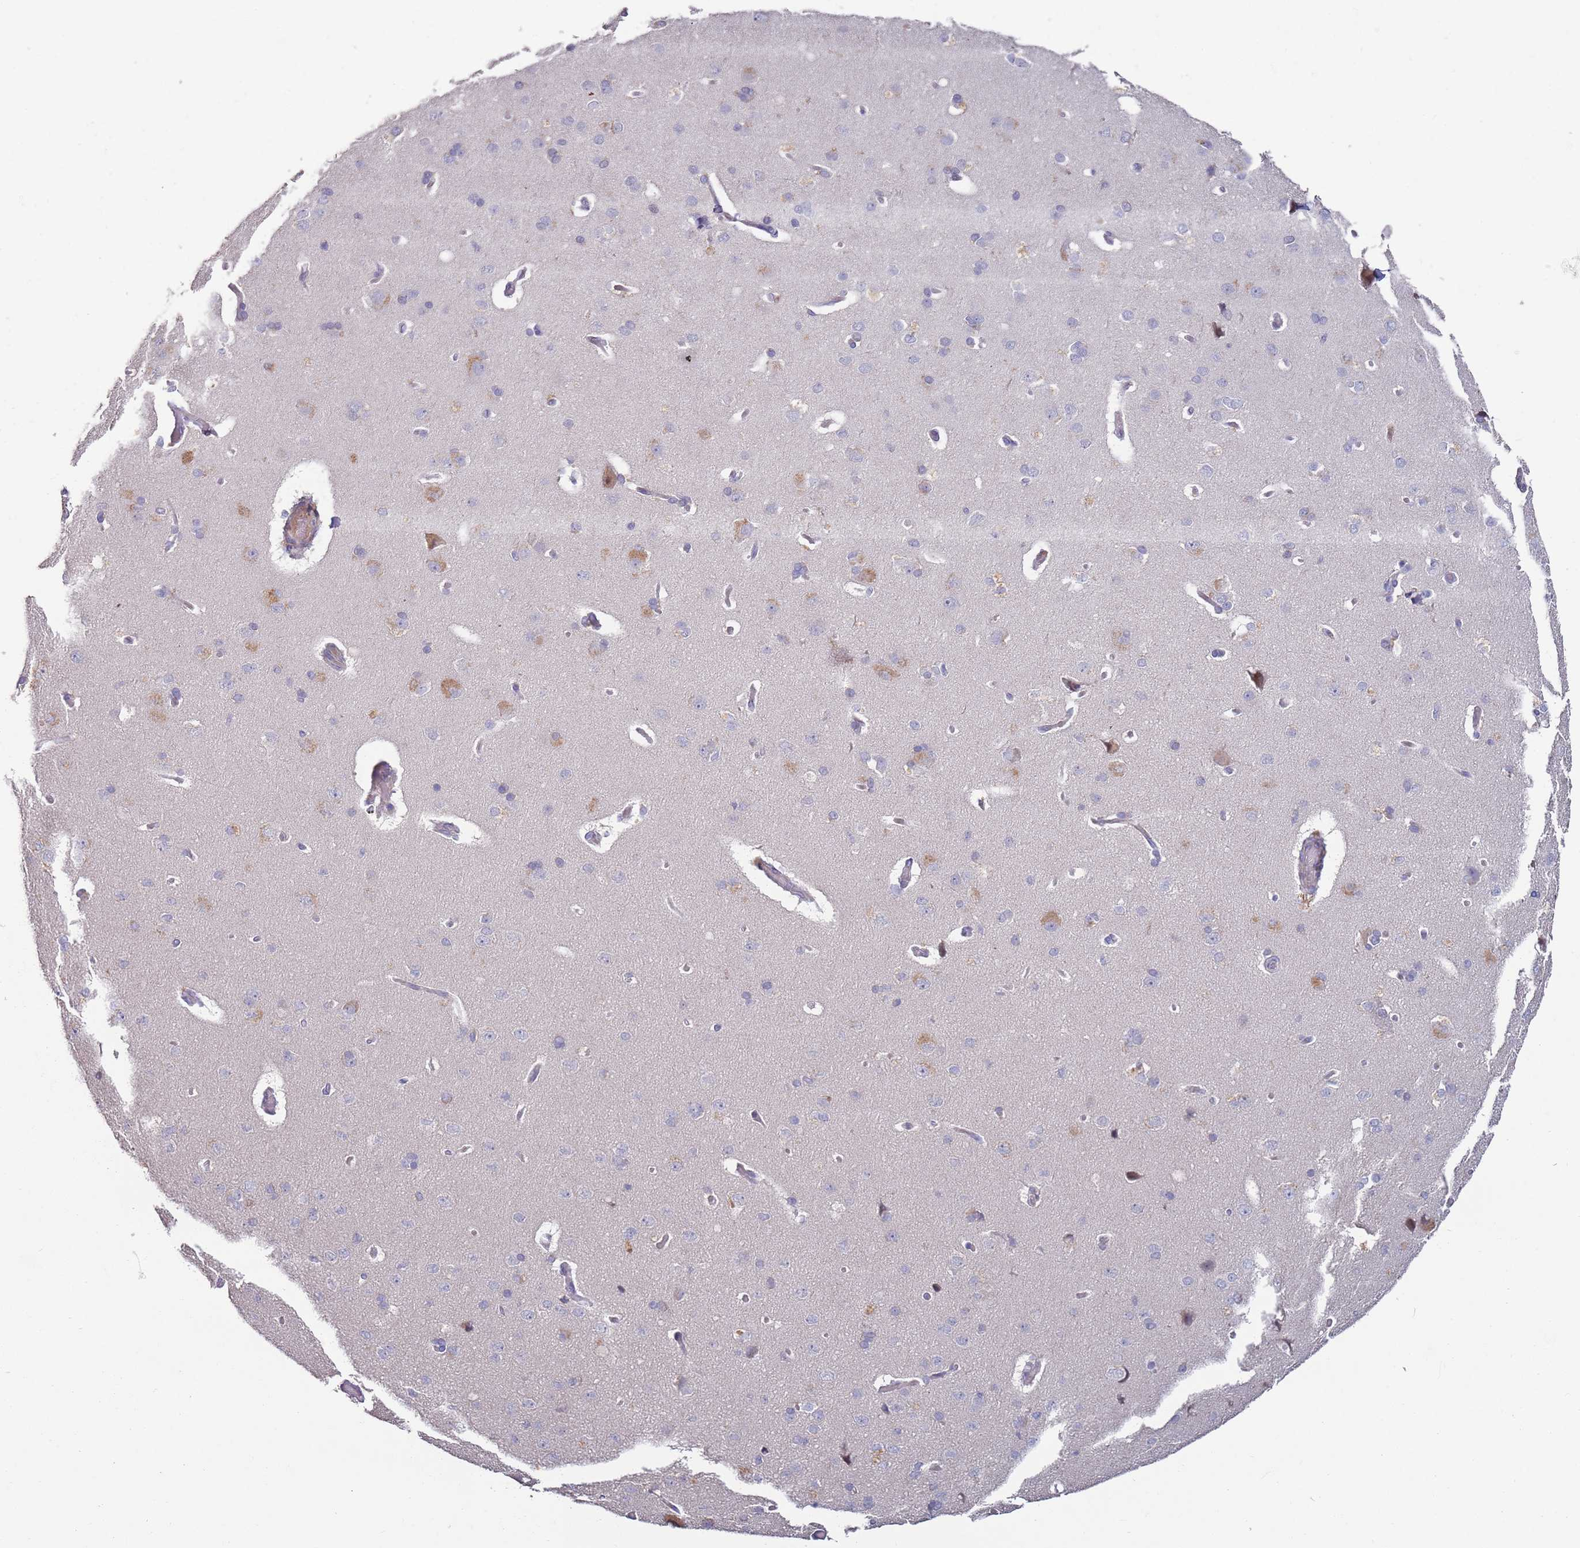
{"staining": {"intensity": "negative", "quantity": "none", "location": "none"}, "tissue": "cerebral cortex", "cell_type": "Endothelial cells", "image_type": "normal", "snomed": [{"axis": "morphology", "description": "Normal tissue, NOS"}, {"axis": "topography", "description": "Cerebral cortex"}], "caption": "The micrograph demonstrates no significant positivity in endothelial cells of cerebral cortex. (DAB (3,3'-diaminobenzidine) immunohistochemistry (IHC), high magnification).", "gene": "LACC1", "patient": {"sex": "male", "age": 62}}